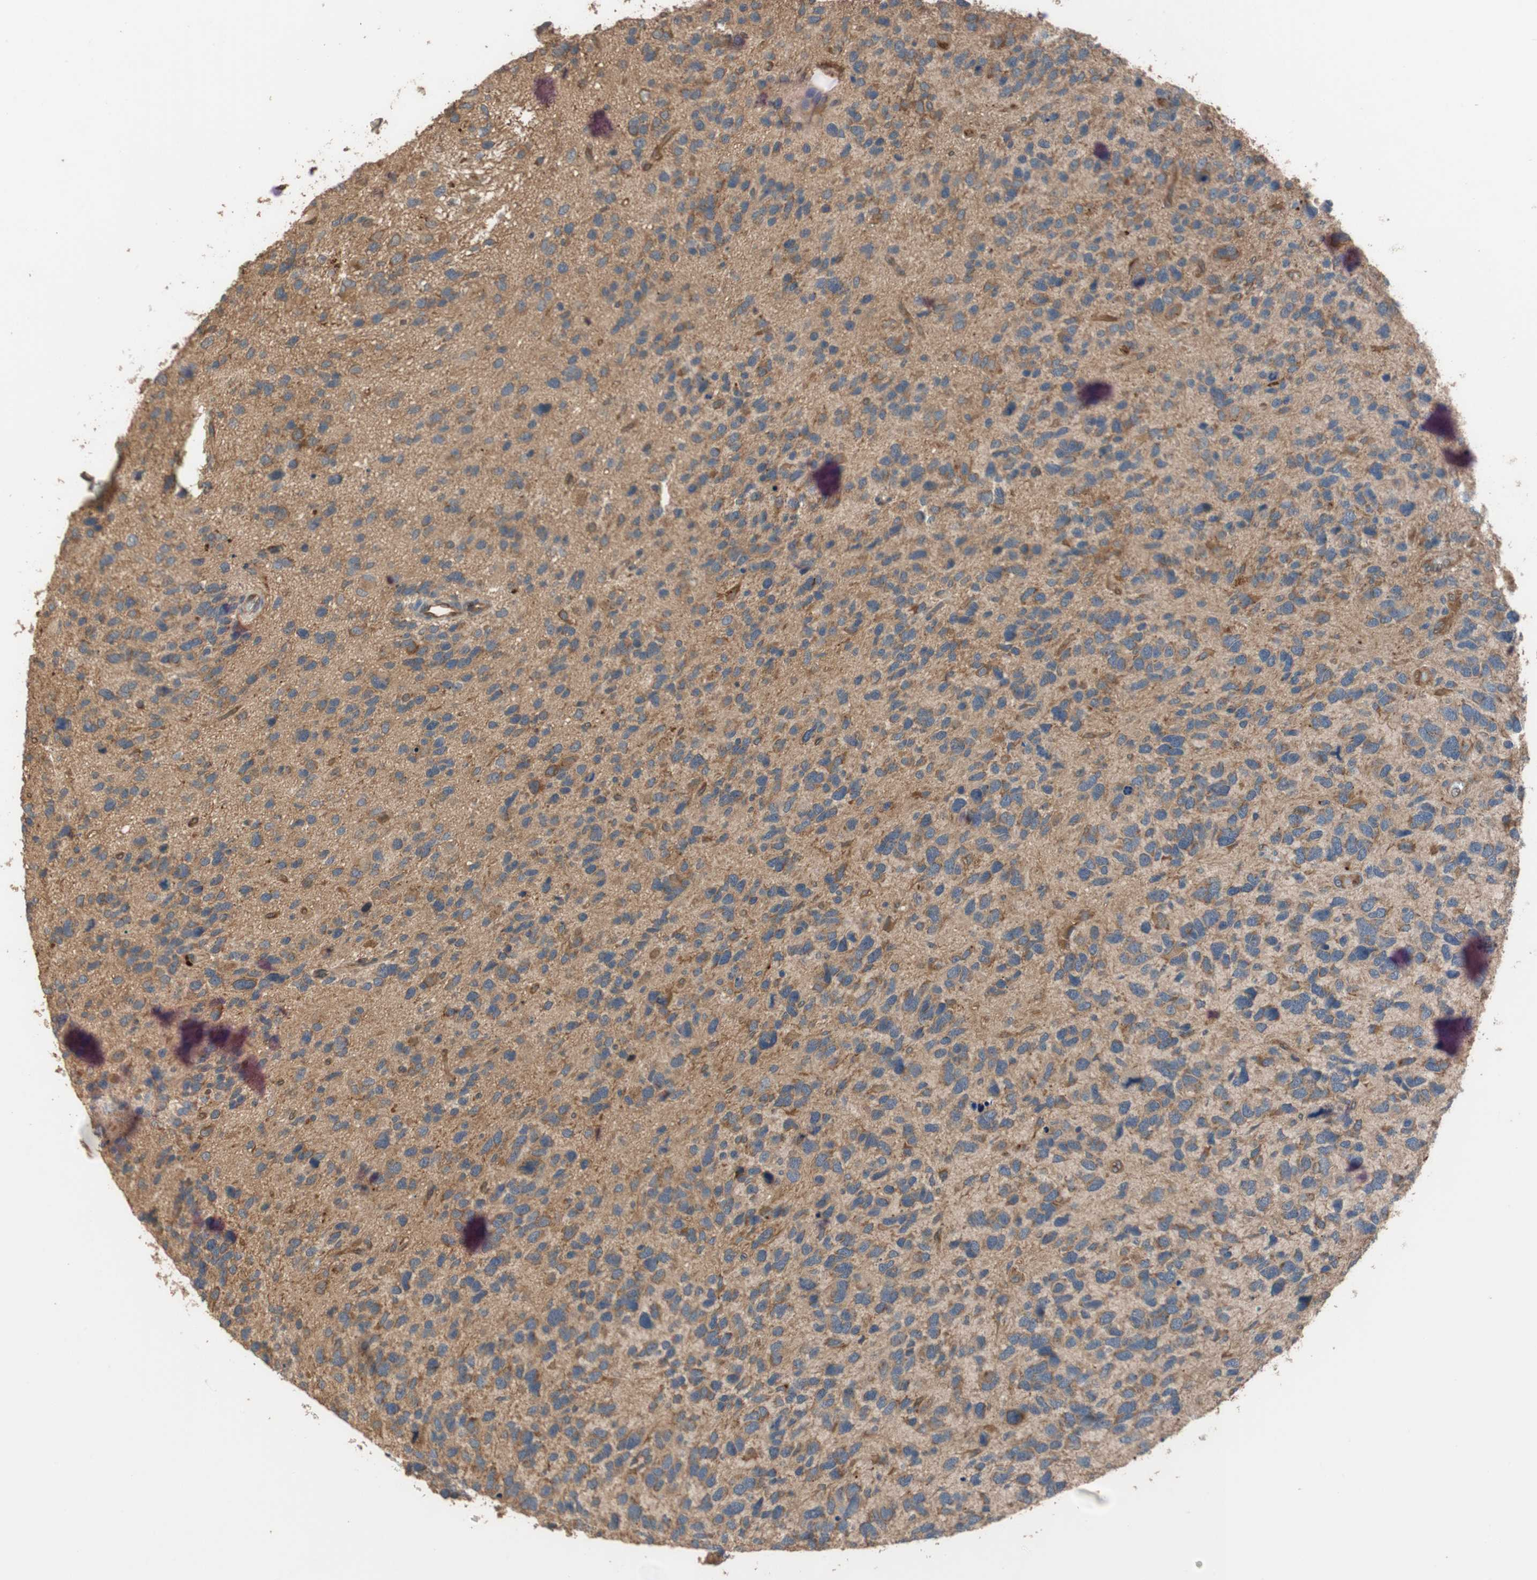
{"staining": {"intensity": "moderate", "quantity": ">75%", "location": "cytoplasmic/membranous"}, "tissue": "glioma", "cell_type": "Tumor cells", "image_type": "cancer", "snomed": [{"axis": "morphology", "description": "Glioma, malignant, High grade"}, {"axis": "topography", "description": "Brain"}], "caption": "DAB (3,3'-diaminobenzidine) immunohistochemical staining of human malignant high-grade glioma reveals moderate cytoplasmic/membranous protein staining in about >75% of tumor cells. Using DAB (brown) and hematoxylin (blue) stains, captured at high magnification using brightfield microscopy.", "gene": "MAP4K2", "patient": {"sex": "female", "age": 58}}